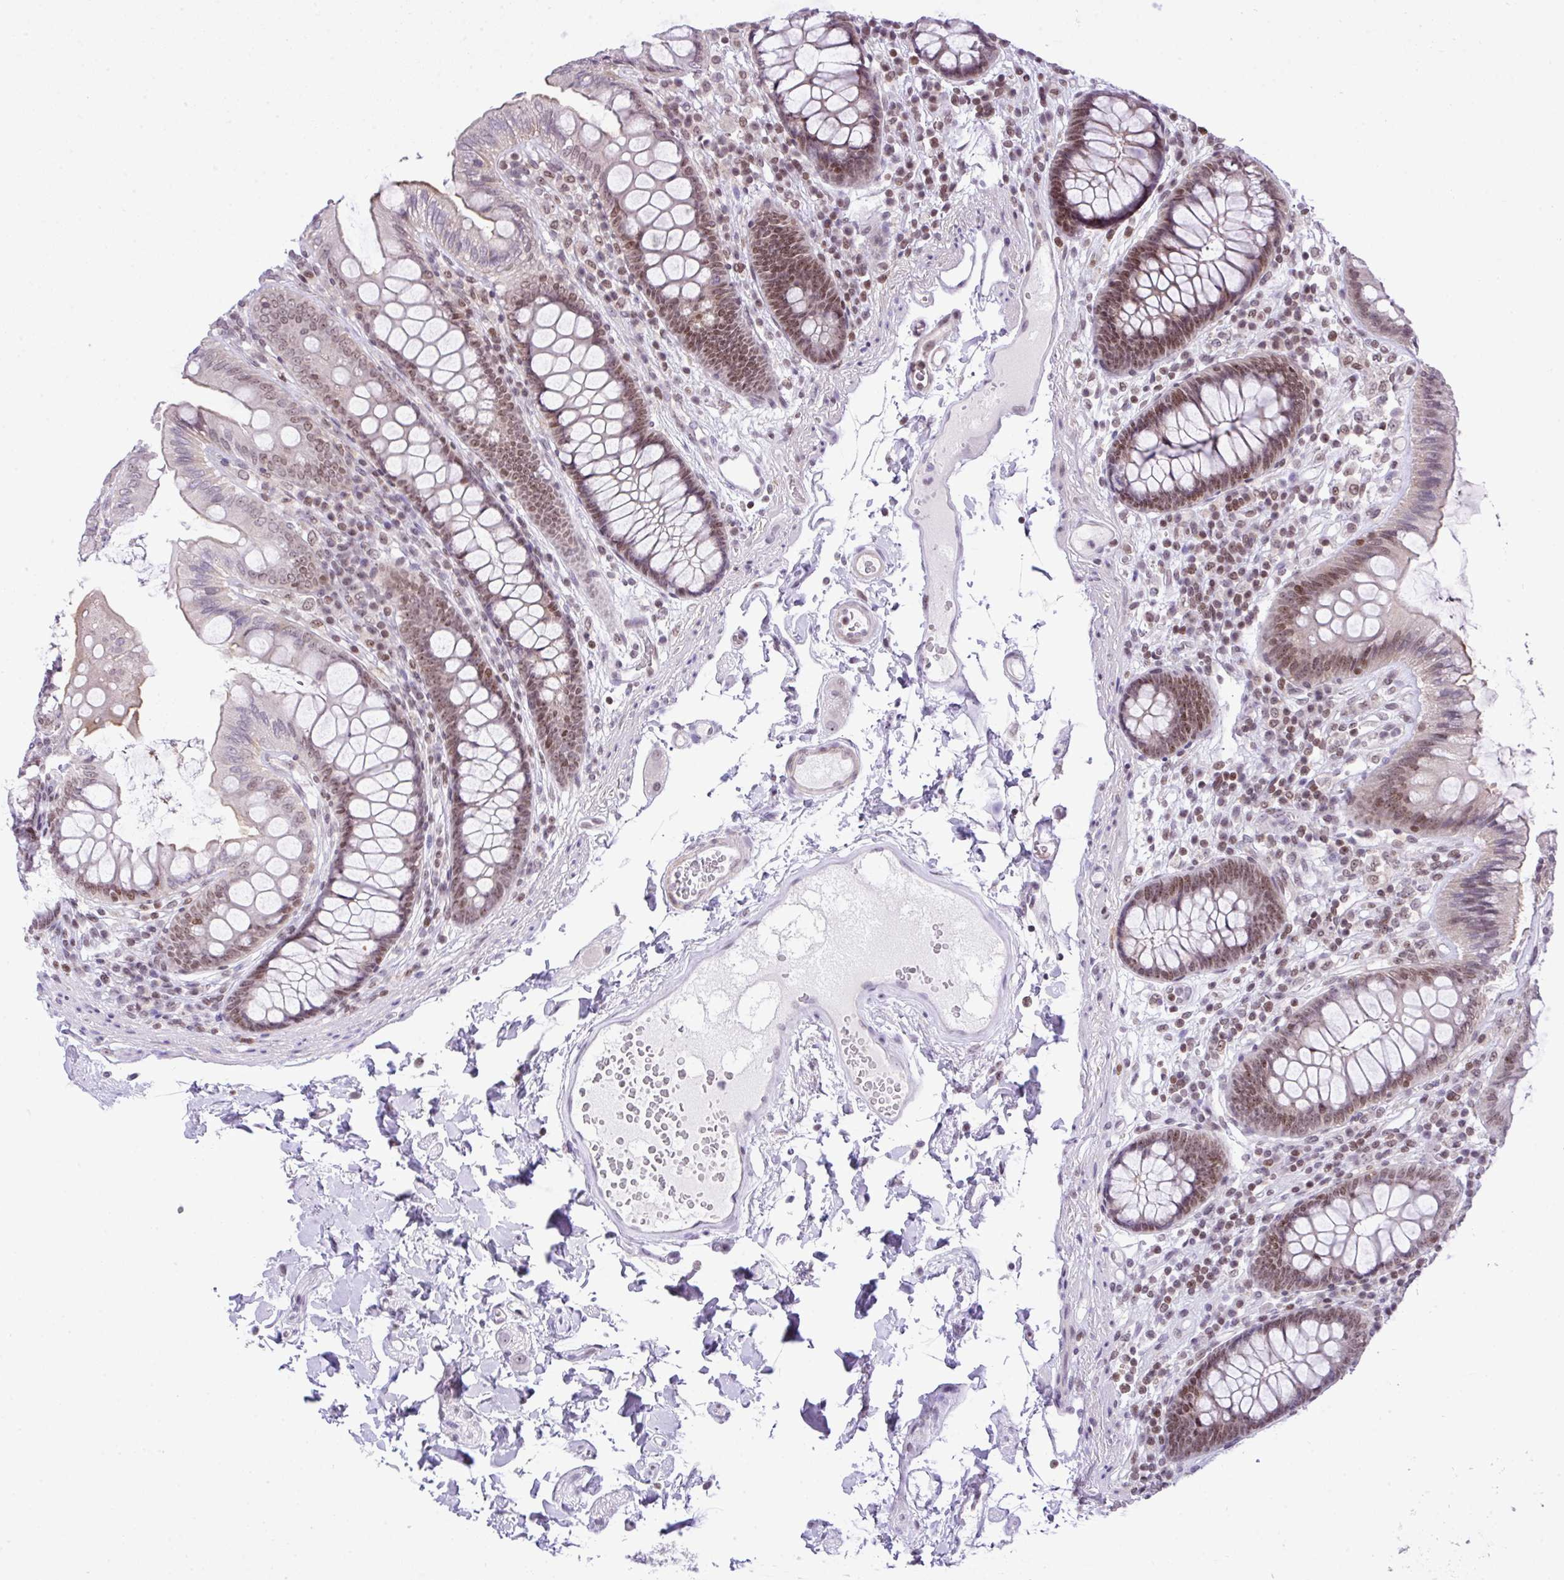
{"staining": {"intensity": "weak", "quantity": ">75%", "location": "nuclear"}, "tissue": "colon", "cell_type": "Endothelial cells", "image_type": "normal", "snomed": [{"axis": "morphology", "description": "Normal tissue, NOS"}, {"axis": "topography", "description": "Colon"}], "caption": "An image of human colon stained for a protein displays weak nuclear brown staining in endothelial cells. The staining was performed using DAB, with brown indicating positive protein expression. Nuclei are stained blue with hematoxylin.", "gene": "CCDC137", "patient": {"sex": "male", "age": 84}}